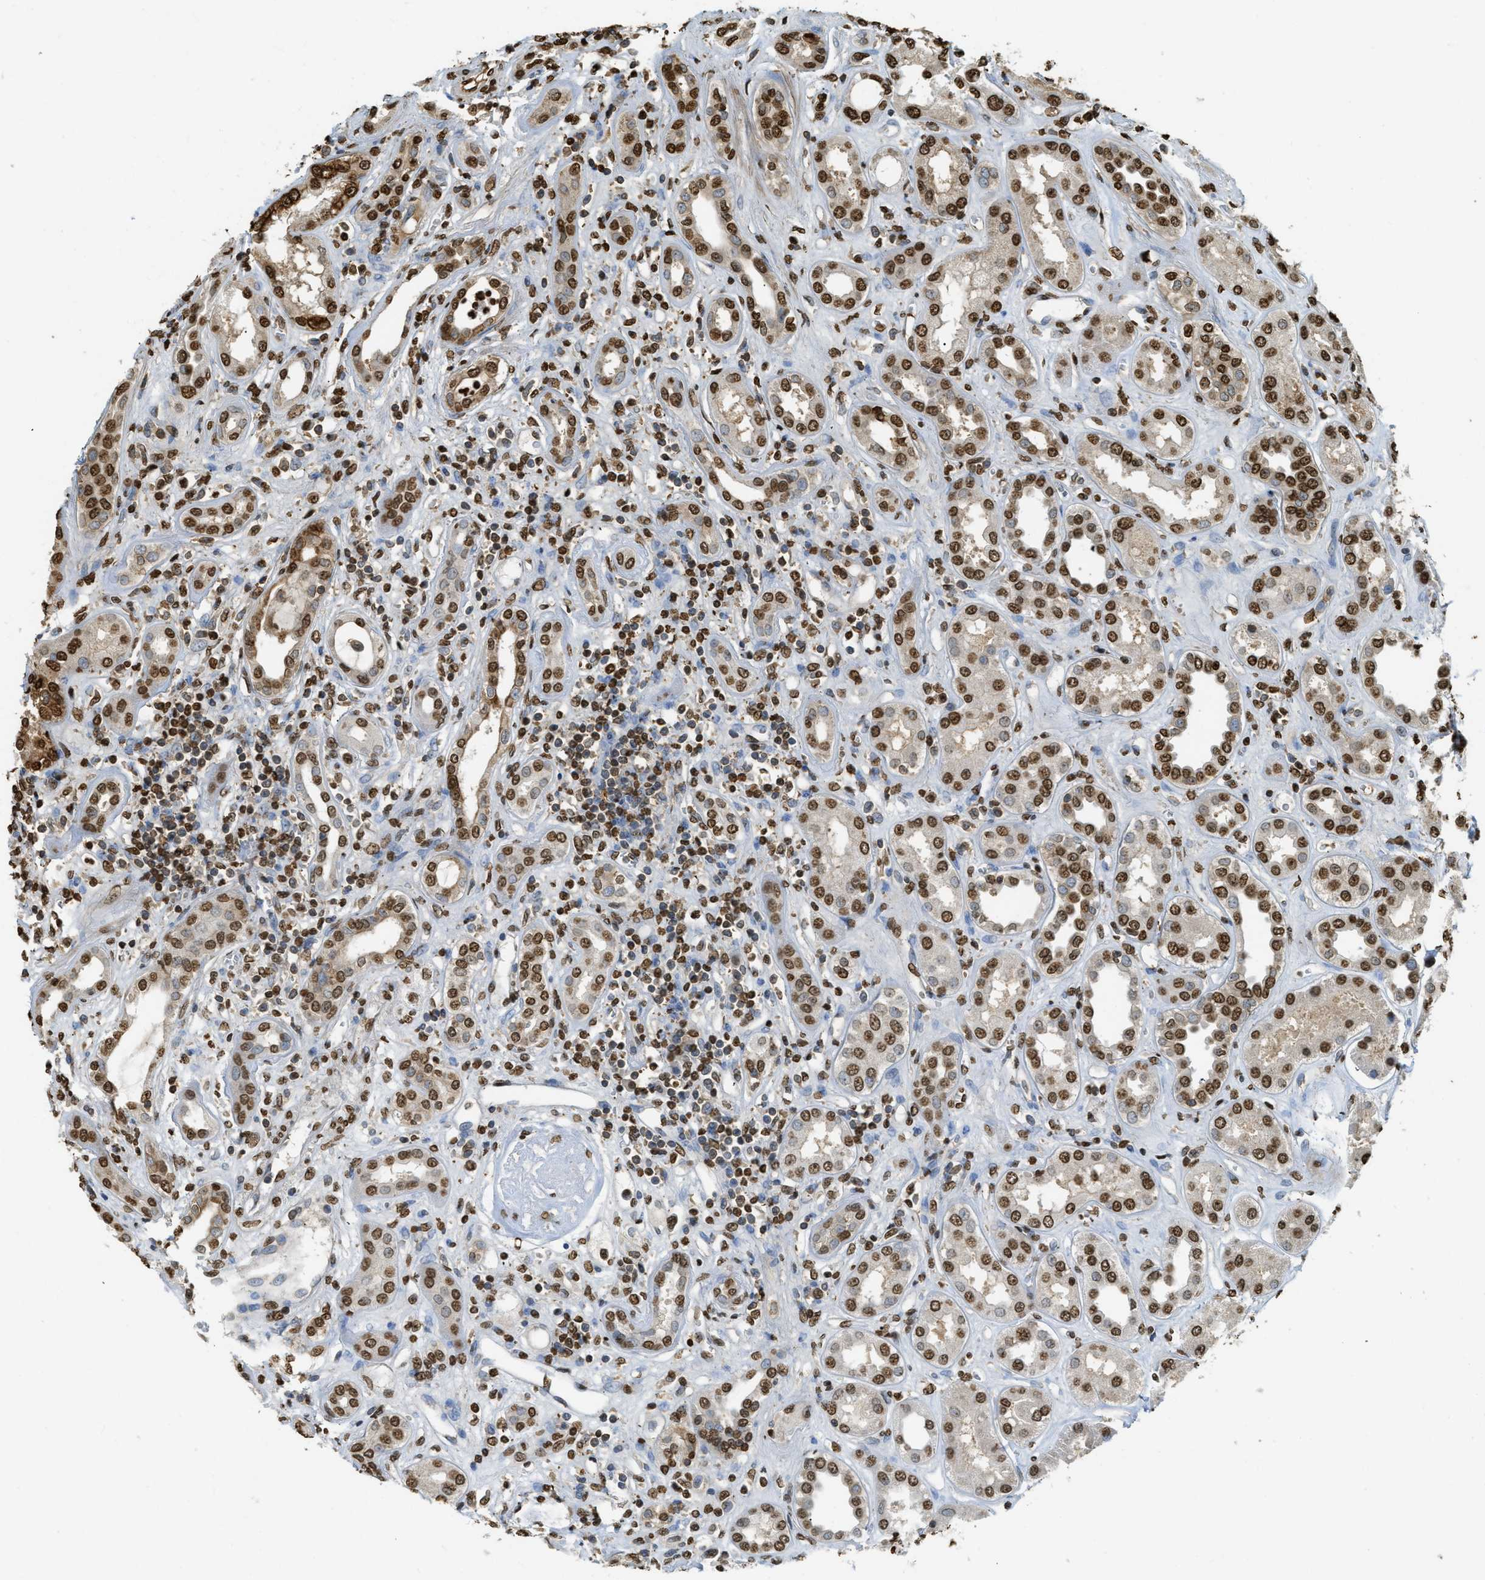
{"staining": {"intensity": "strong", "quantity": "<25%", "location": "nuclear"}, "tissue": "kidney", "cell_type": "Cells in glomeruli", "image_type": "normal", "snomed": [{"axis": "morphology", "description": "Normal tissue, NOS"}, {"axis": "topography", "description": "Kidney"}], "caption": "A medium amount of strong nuclear staining is seen in approximately <25% of cells in glomeruli in unremarkable kidney.", "gene": "NR5A2", "patient": {"sex": "male", "age": 59}}